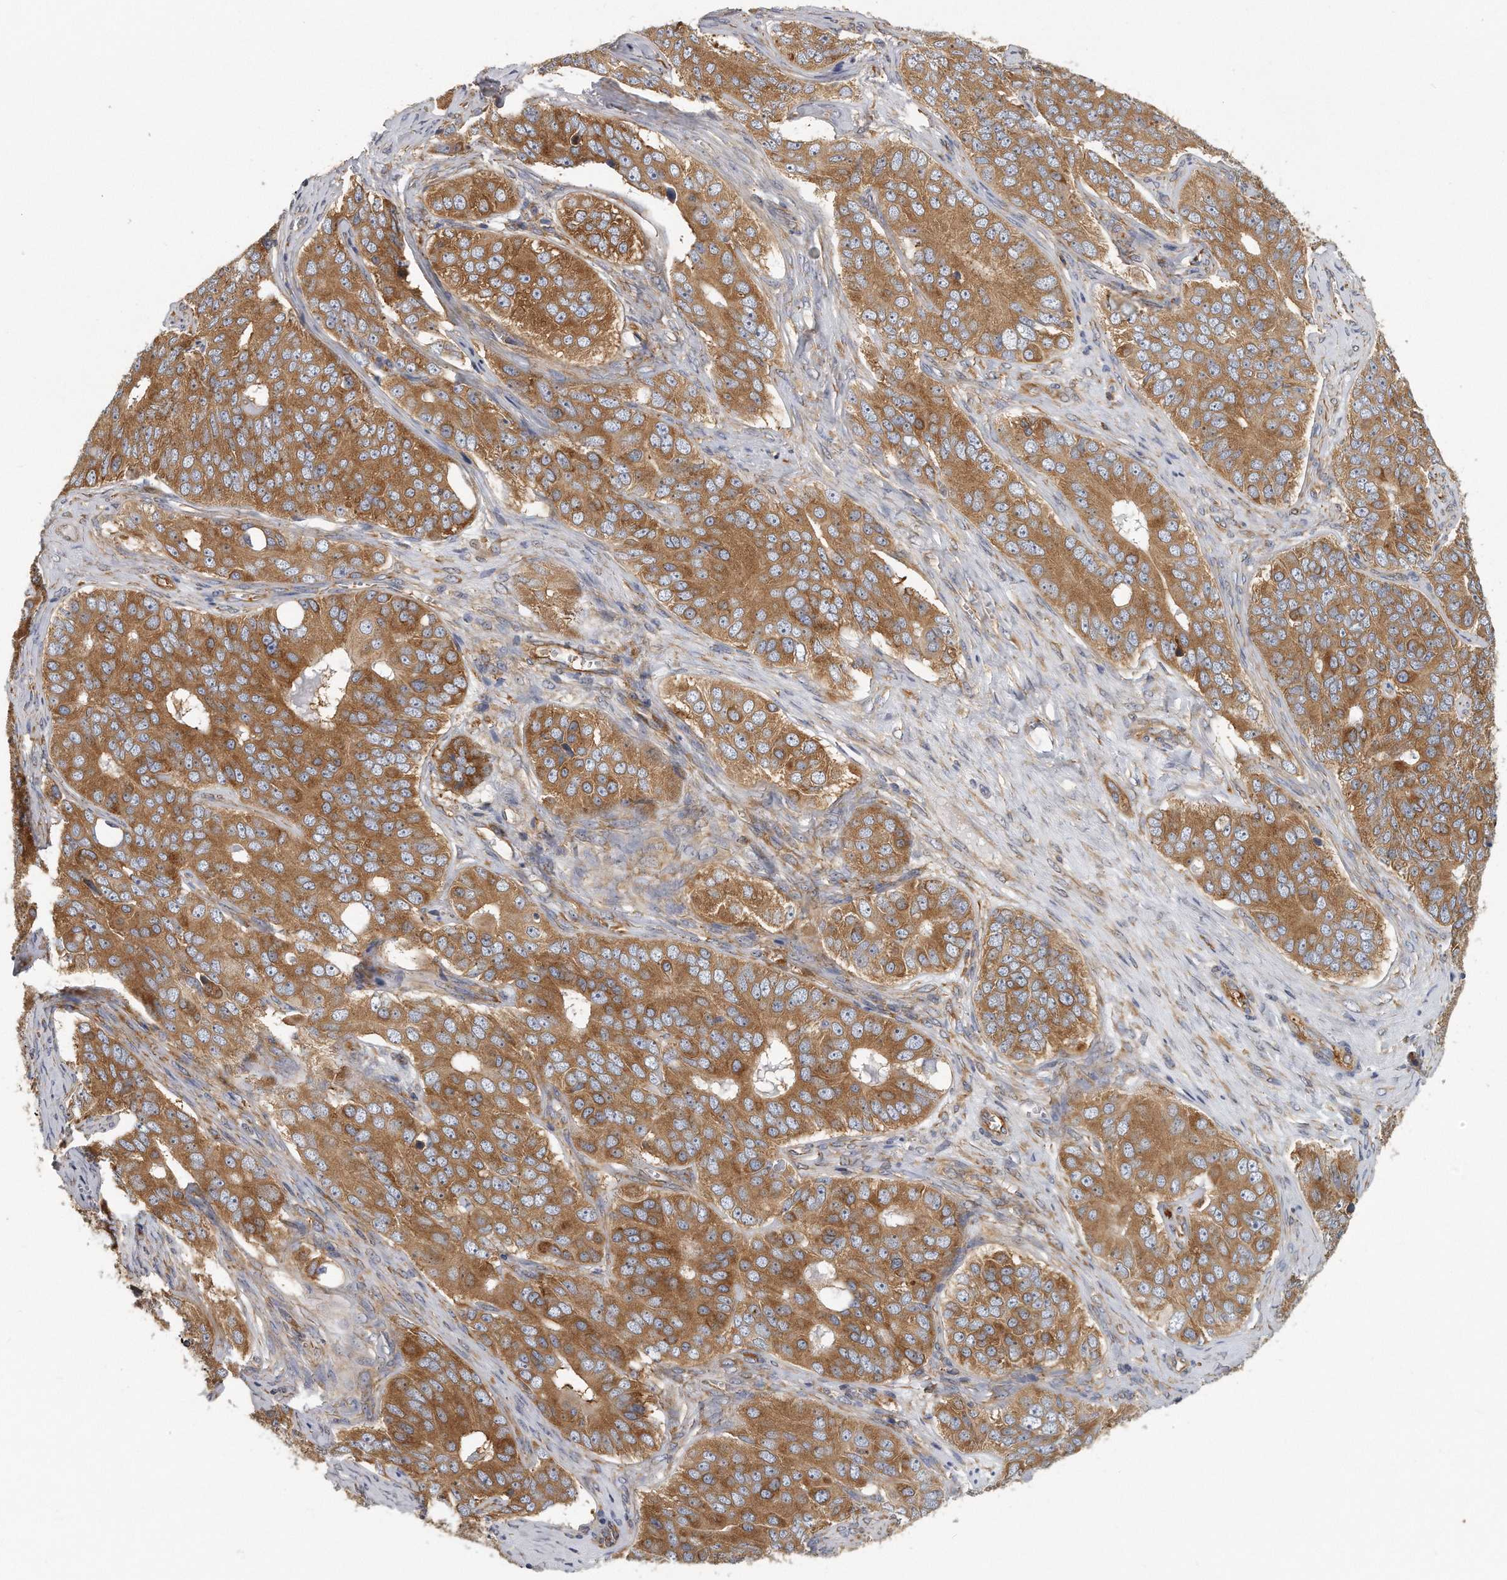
{"staining": {"intensity": "moderate", "quantity": ">75%", "location": "cytoplasmic/membranous"}, "tissue": "ovarian cancer", "cell_type": "Tumor cells", "image_type": "cancer", "snomed": [{"axis": "morphology", "description": "Carcinoma, endometroid"}, {"axis": "topography", "description": "Ovary"}], "caption": "Immunohistochemistry histopathology image of neoplastic tissue: endometroid carcinoma (ovarian) stained using IHC reveals medium levels of moderate protein expression localized specifically in the cytoplasmic/membranous of tumor cells, appearing as a cytoplasmic/membranous brown color.", "gene": "EIF3I", "patient": {"sex": "female", "age": 51}}